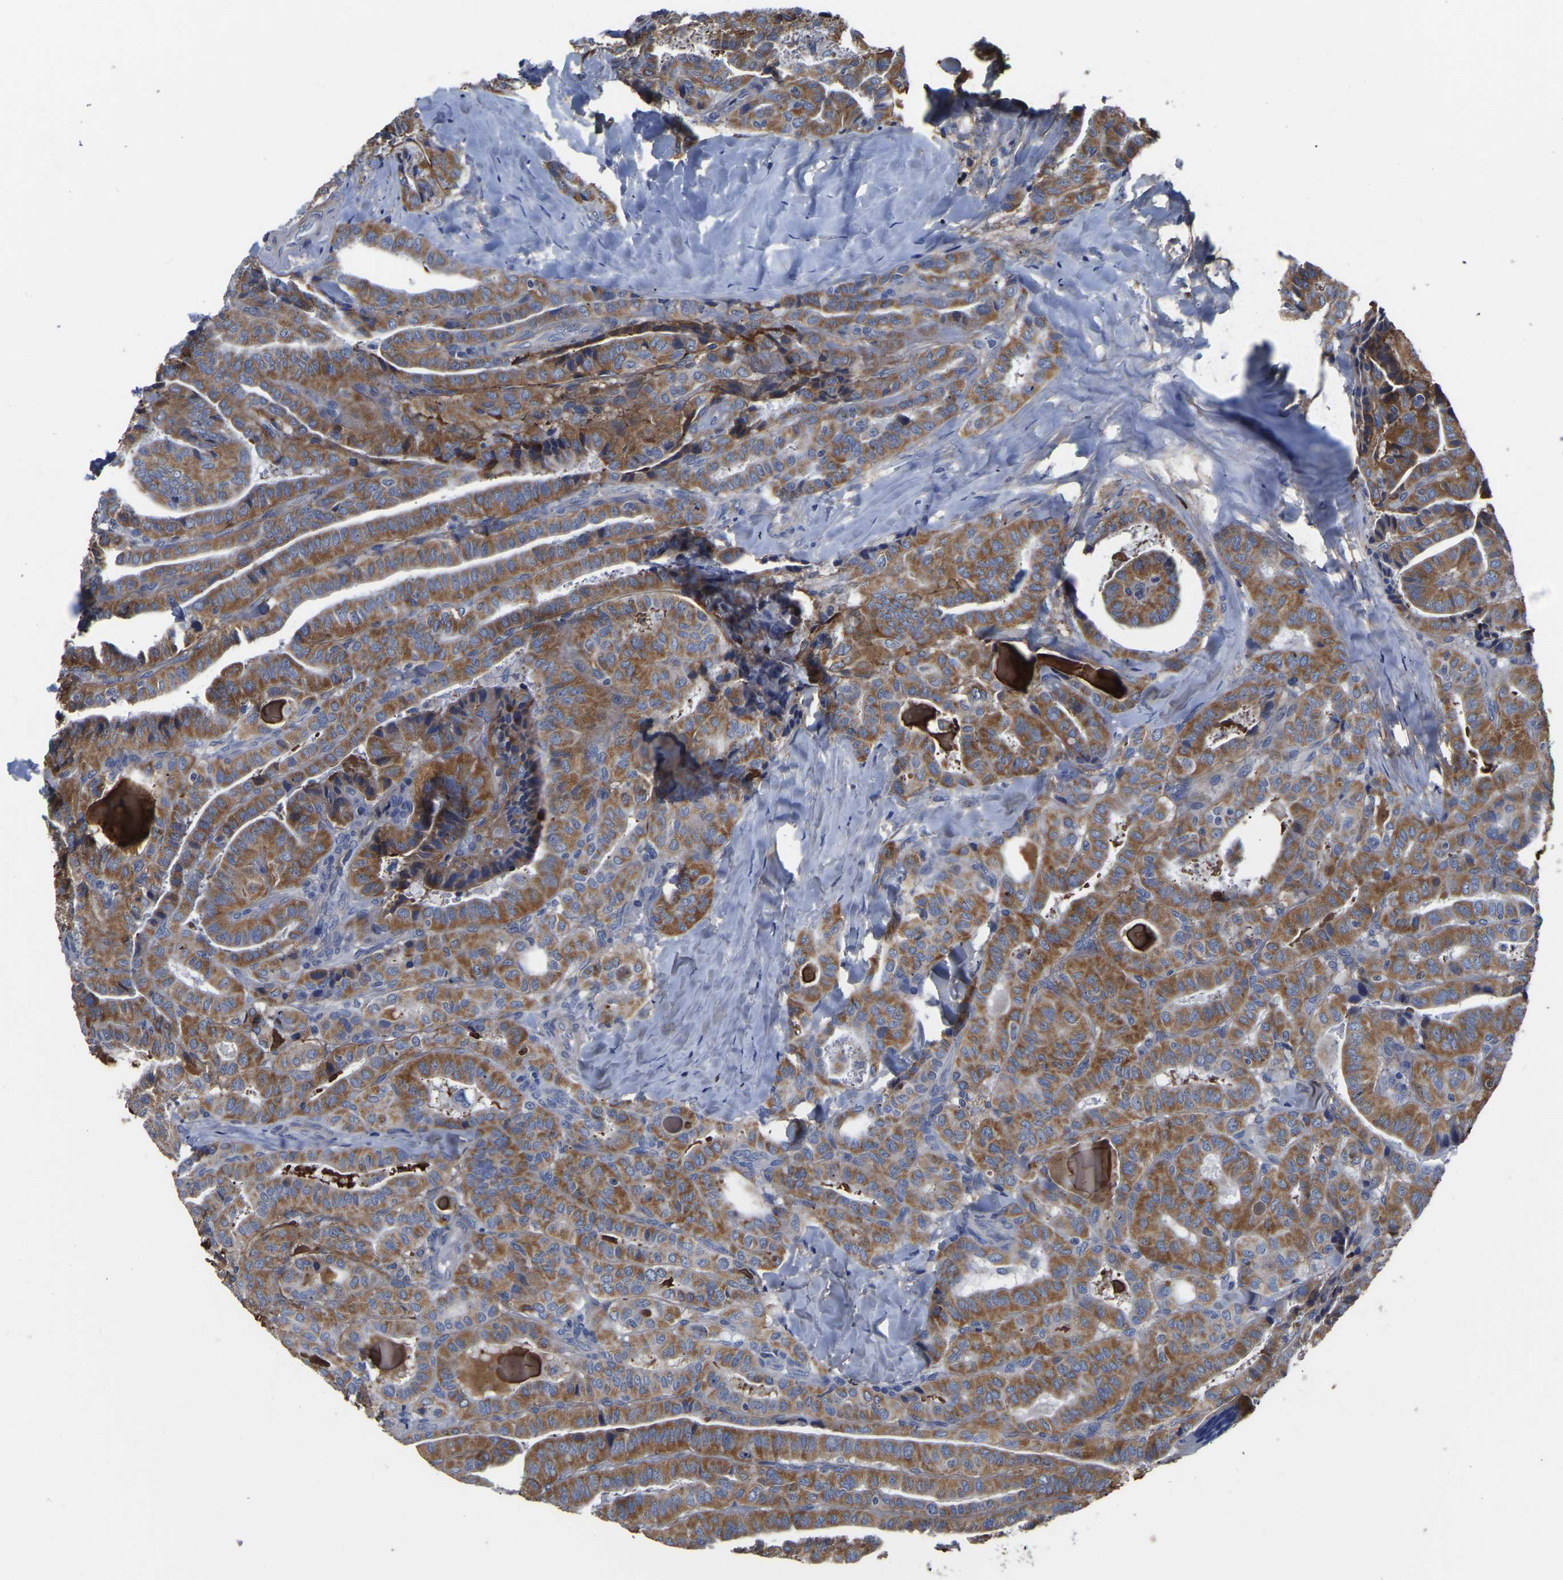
{"staining": {"intensity": "moderate", "quantity": ">75%", "location": "cytoplasmic/membranous"}, "tissue": "thyroid cancer", "cell_type": "Tumor cells", "image_type": "cancer", "snomed": [{"axis": "morphology", "description": "Papillary adenocarcinoma, NOS"}, {"axis": "topography", "description": "Thyroid gland"}], "caption": "Immunohistochemical staining of papillary adenocarcinoma (thyroid) displays moderate cytoplasmic/membranous protein expression in about >75% of tumor cells.", "gene": "FGD5", "patient": {"sex": "male", "age": 77}}